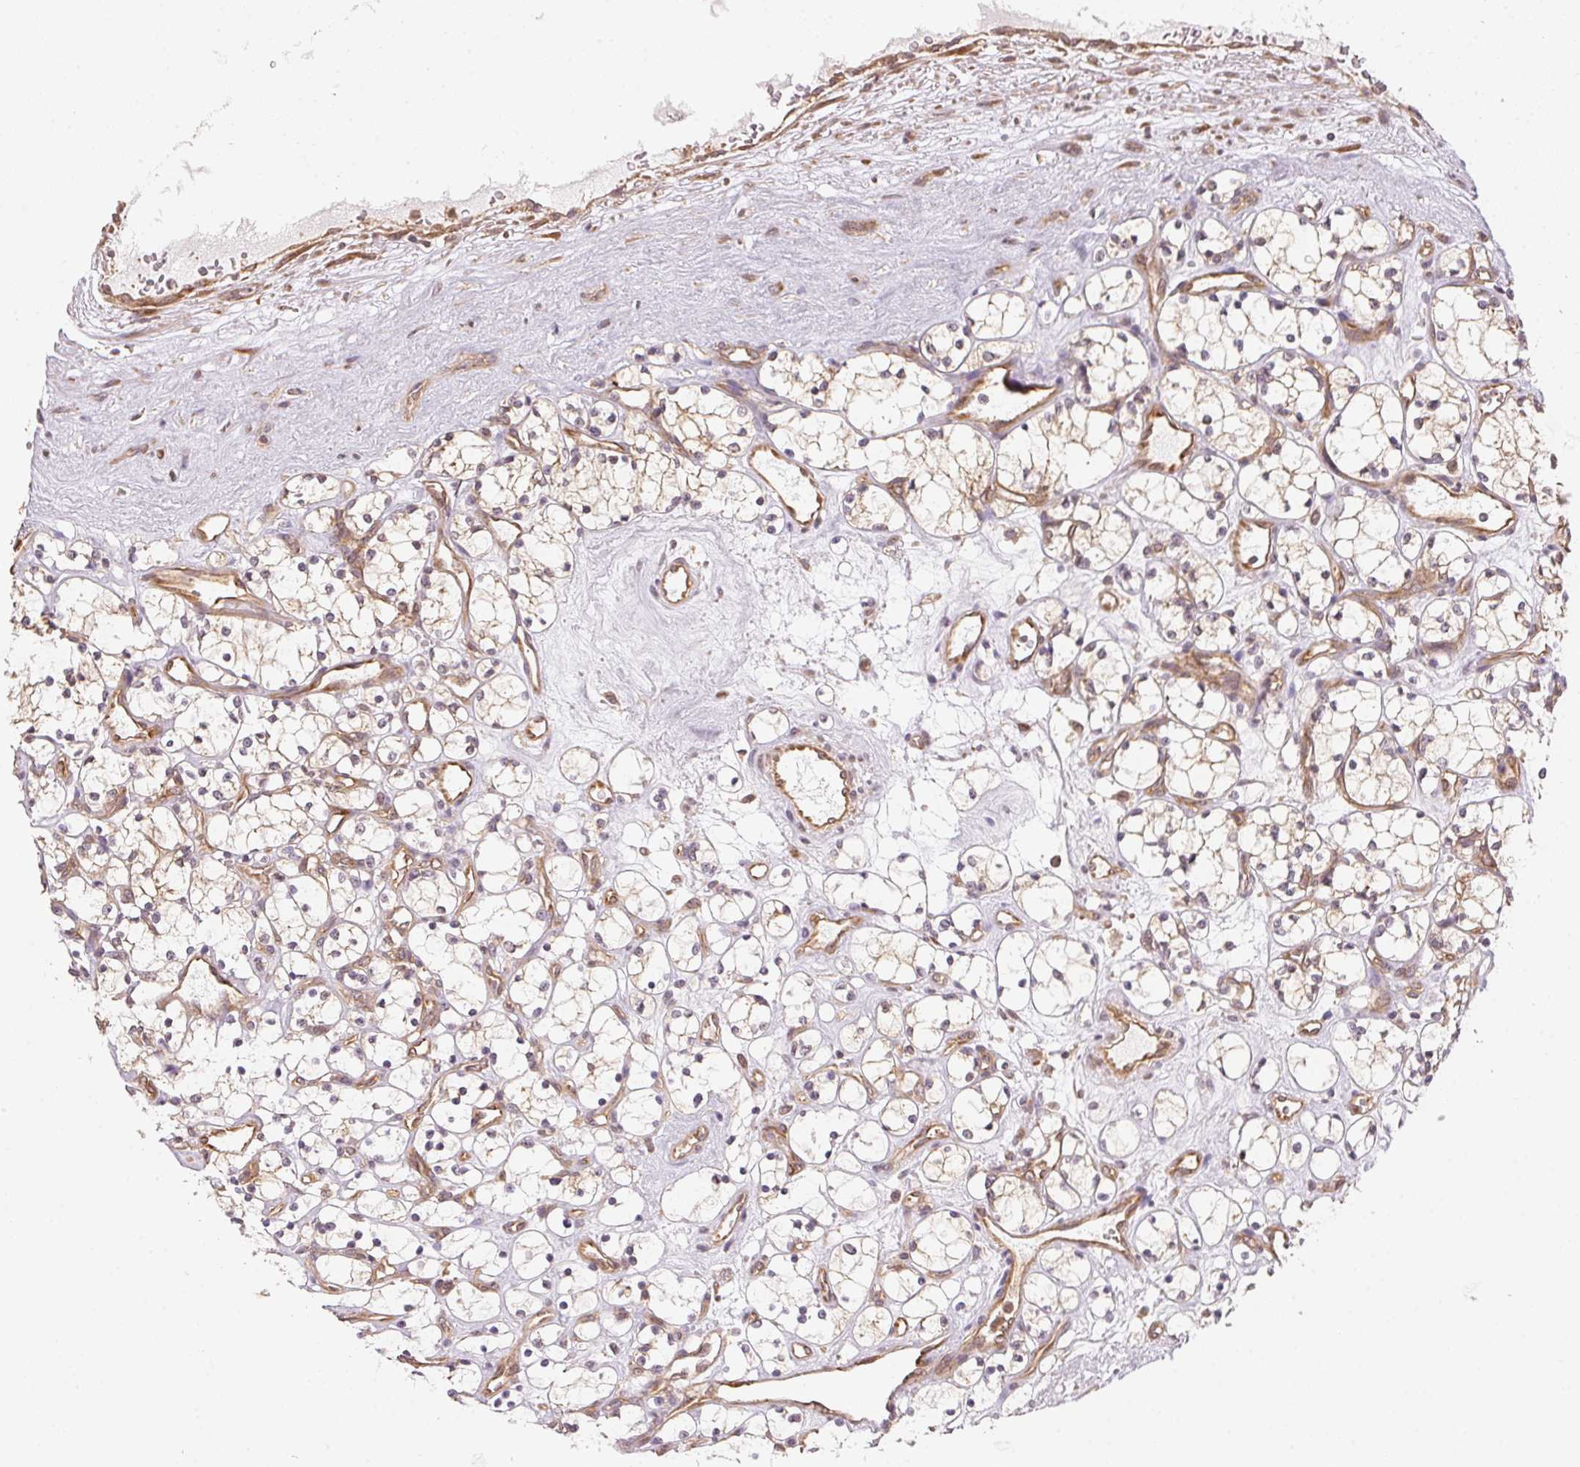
{"staining": {"intensity": "weak", "quantity": "<25%", "location": "cytoplasmic/membranous"}, "tissue": "renal cancer", "cell_type": "Tumor cells", "image_type": "cancer", "snomed": [{"axis": "morphology", "description": "Adenocarcinoma, NOS"}, {"axis": "topography", "description": "Kidney"}], "caption": "Immunohistochemistry of human renal cancer (adenocarcinoma) displays no staining in tumor cells.", "gene": "STRN4", "patient": {"sex": "female", "age": 69}}